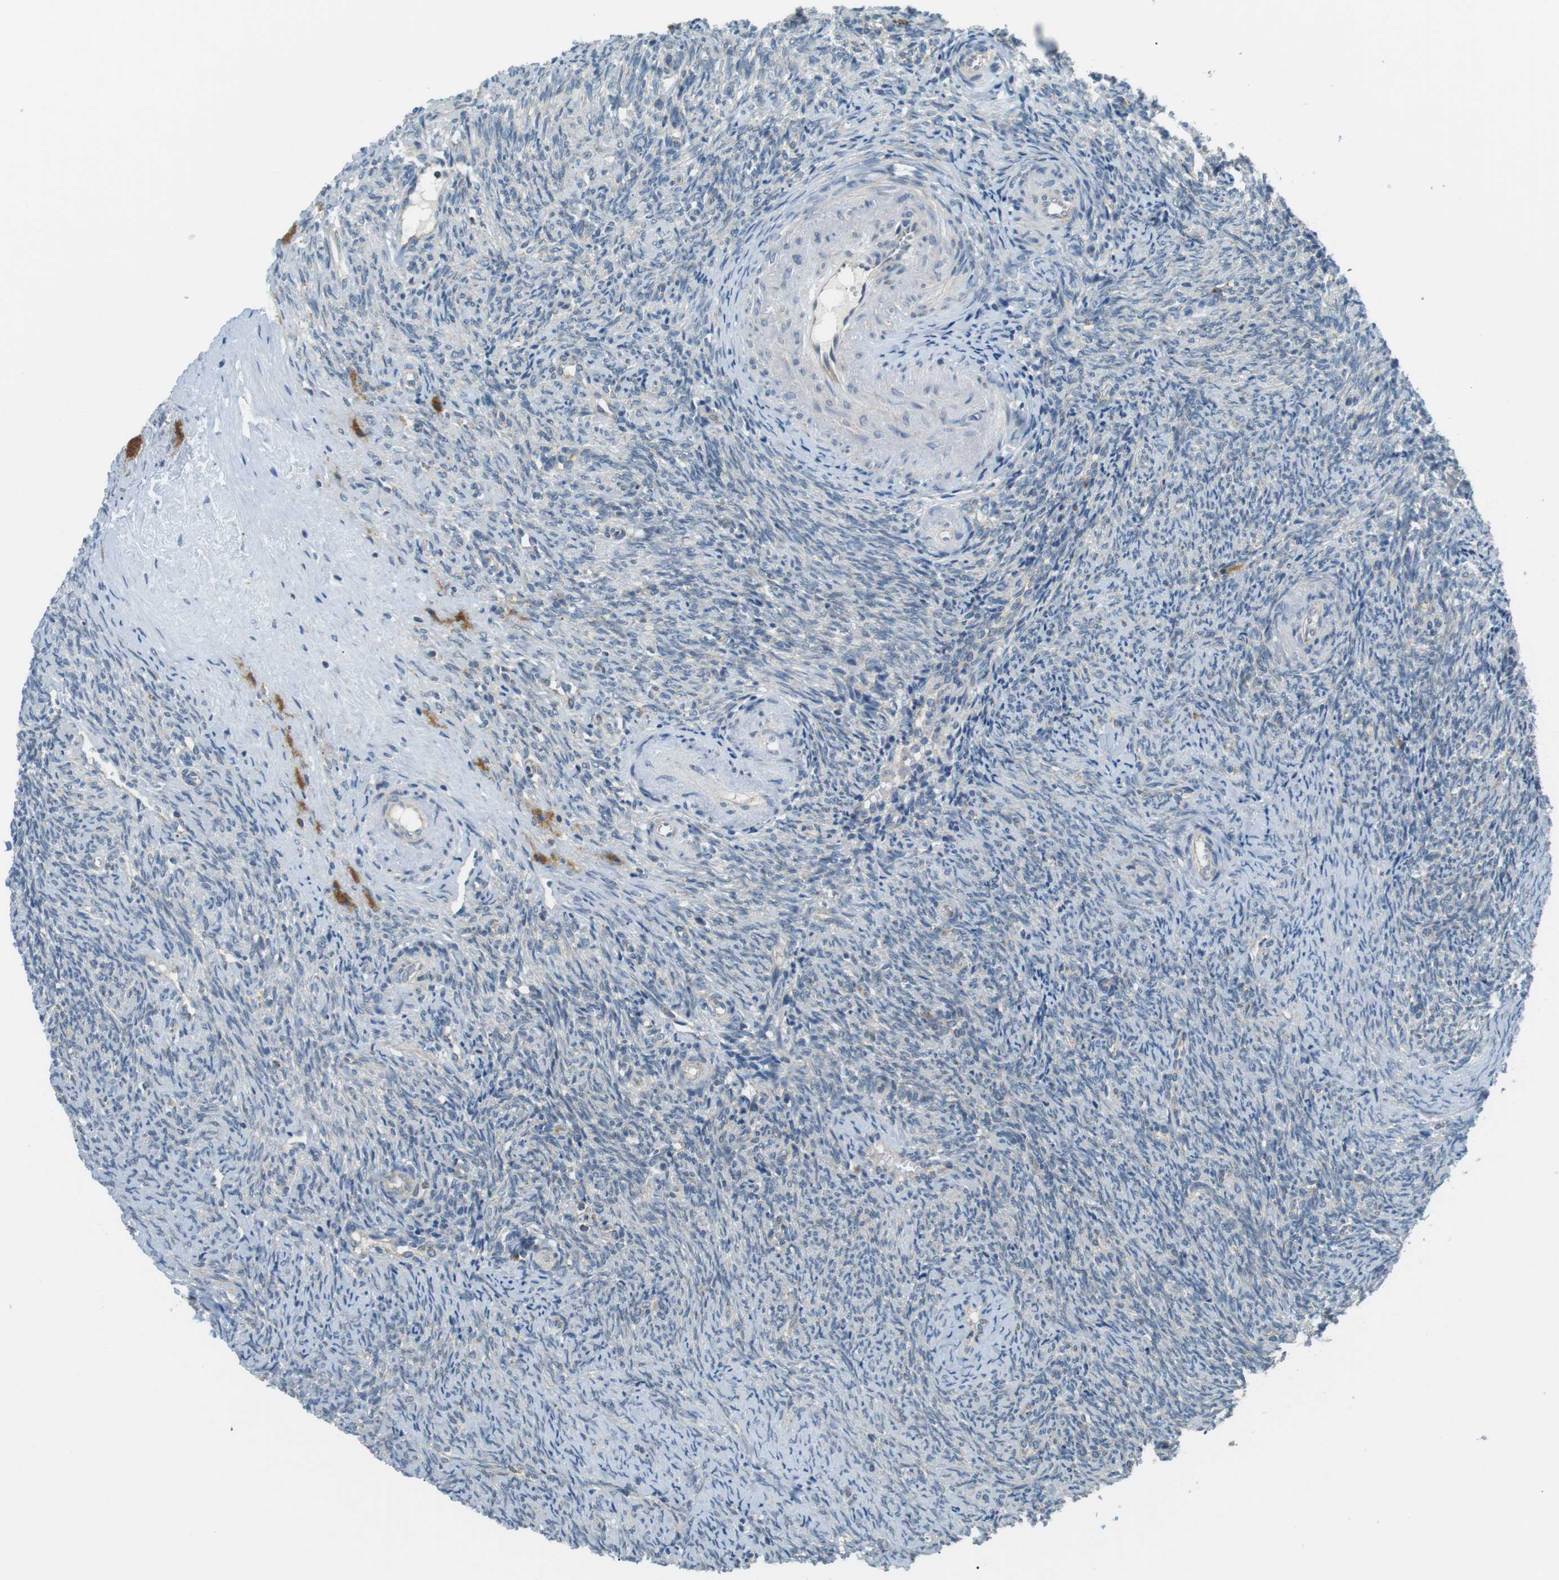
{"staining": {"intensity": "negative", "quantity": "none", "location": "none"}, "tissue": "ovary", "cell_type": "Ovarian stroma cells", "image_type": "normal", "snomed": [{"axis": "morphology", "description": "Normal tissue, NOS"}, {"axis": "topography", "description": "Ovary"}], "caption": "Immunohistochemical staining of unremarkable human ovary shows no significant expression in ovarian stroma cells. (DAB (3,3'-diaminobenzidine) immunohistochemistry with hematoxylin counter stain).", "gene": "BACE1", "patient": {"sex": "female", "age": 41}}